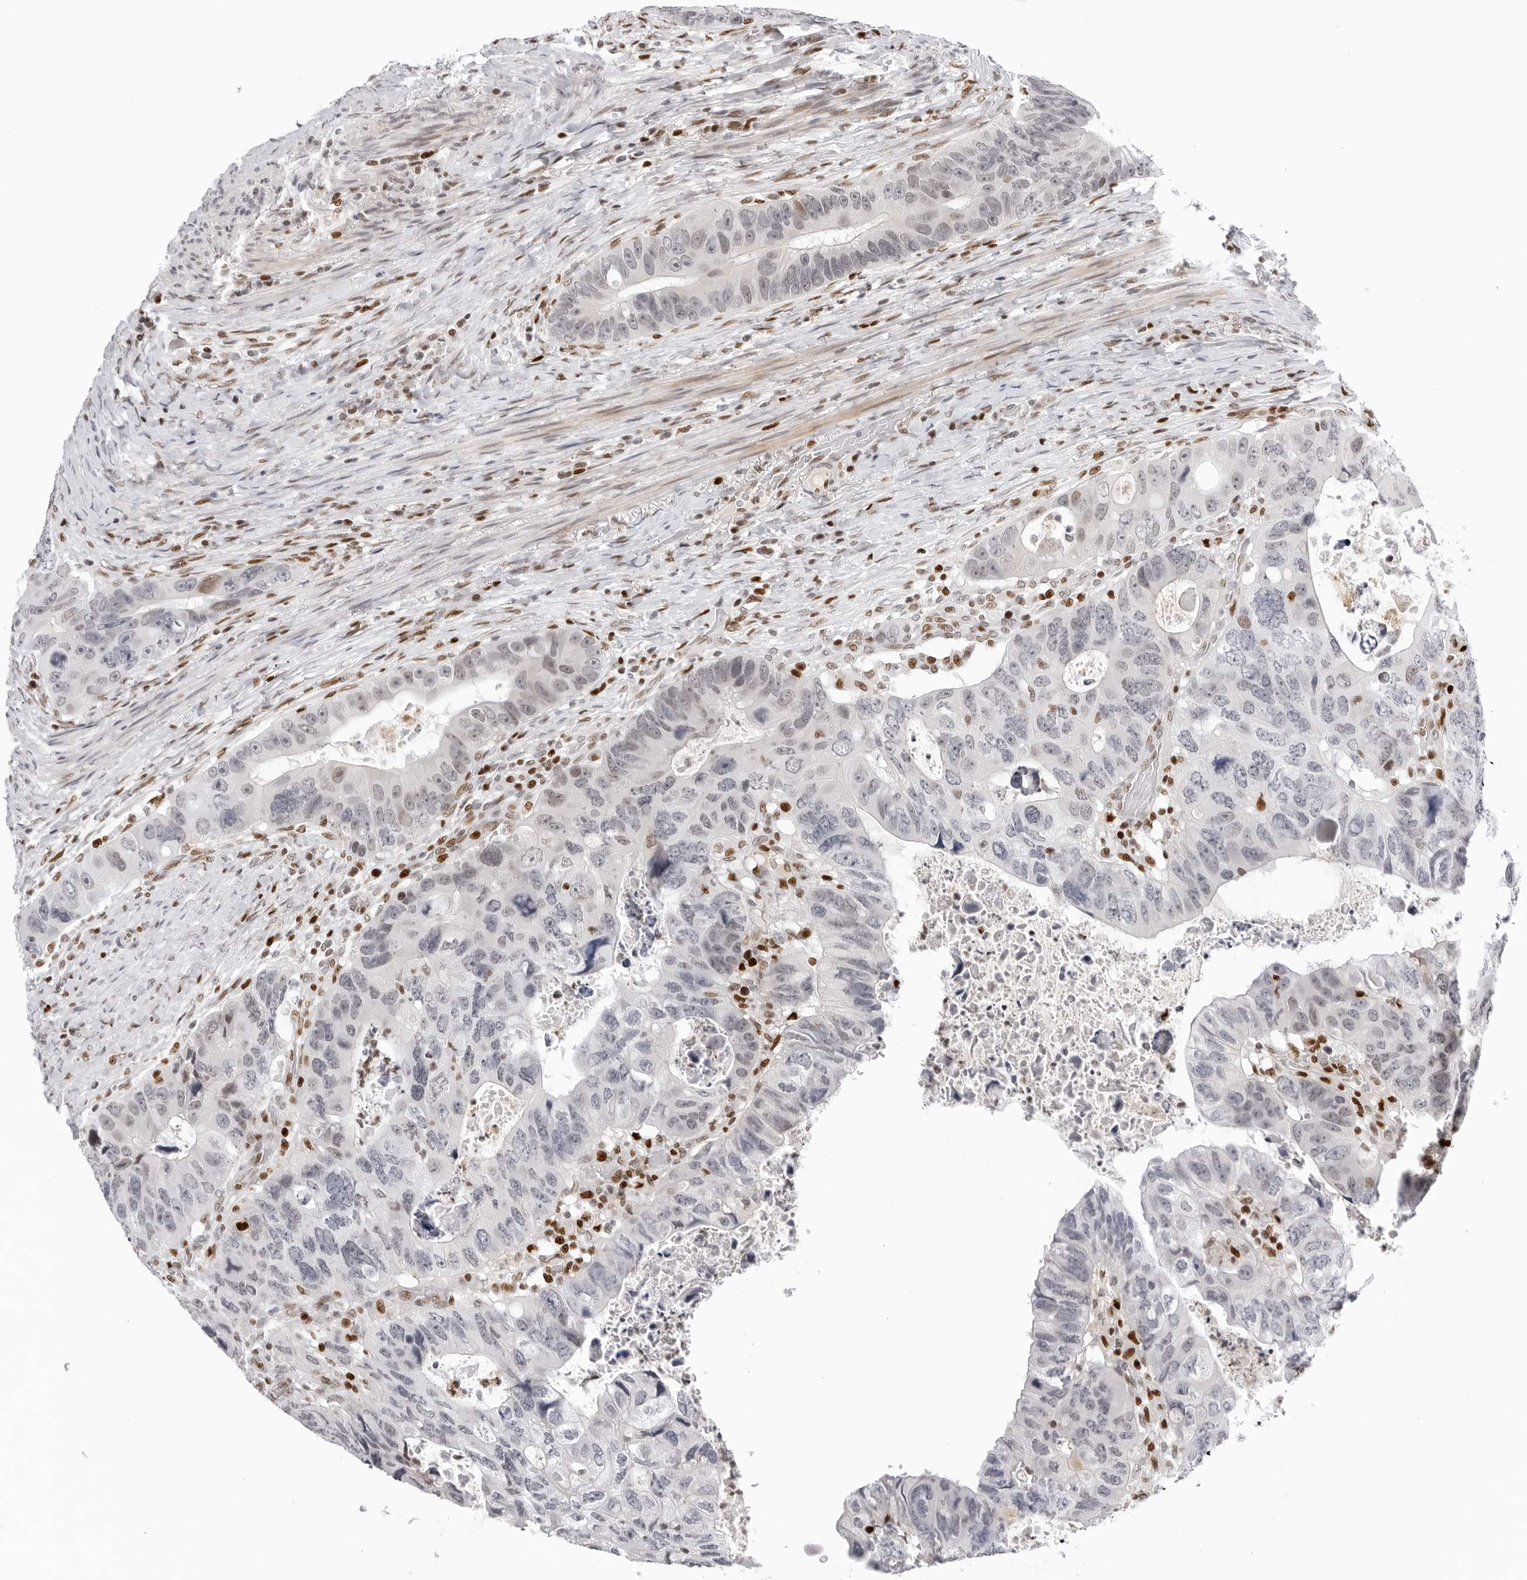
{"staining": {"intensity": "weak", "quantity": "25%-75%", "location": "nuclear"}, "tissue": "colorectal cancer", "cell_type": "Tumor cells", "image_type": "cancer", "snomed": [{"axis": "morphology", "description": "Adenocarcinoma, NOS"}, {"axis": "topography", "description": "Rectum"}], "caption": "Approximately 25%-75% of tumor cells in human colorectal cancer (adenocarcinoma) show weak nuclear protein staining as visualized by brown immunohistochemical staining.", "gene": "OGG1", "patient": {"sex": "male", "age": 59}}